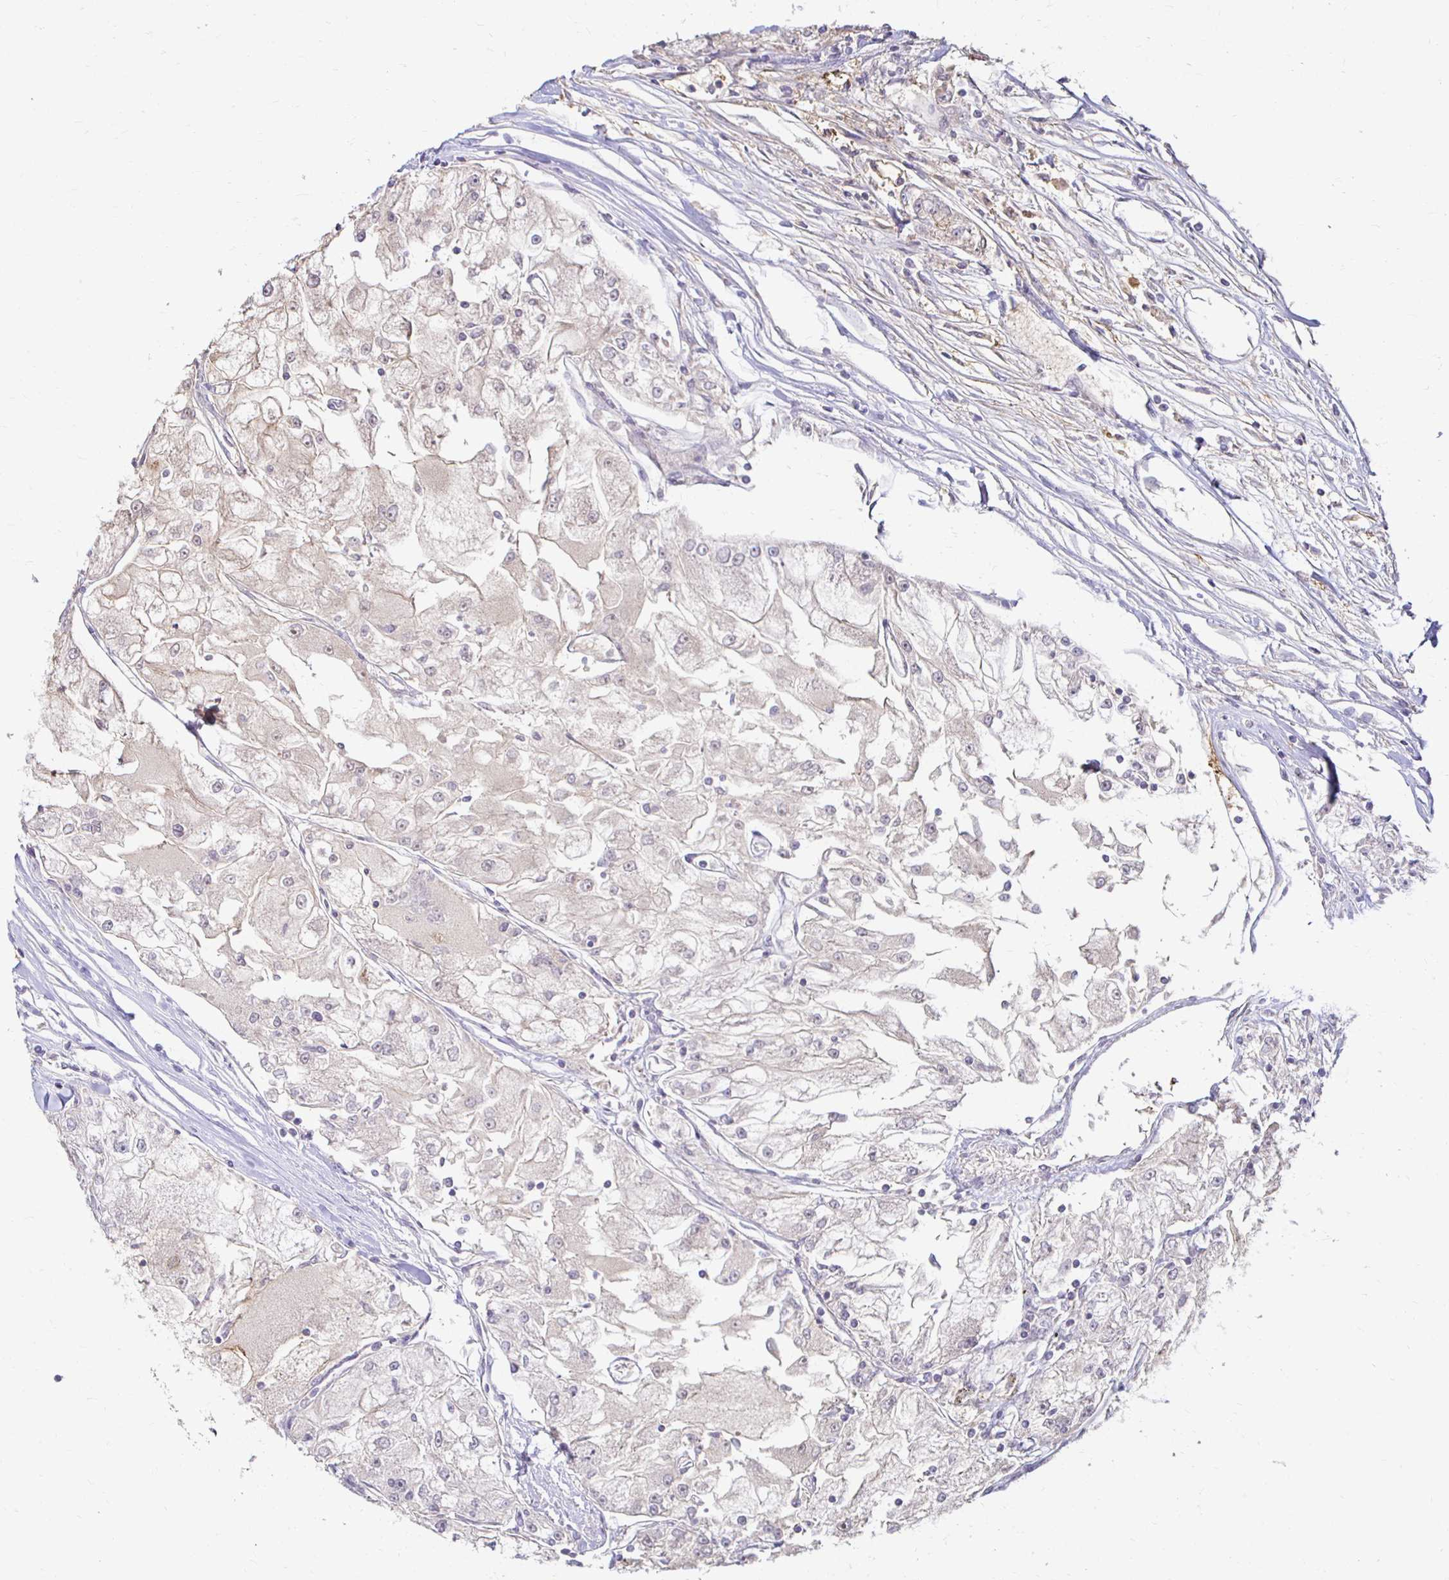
{"staining": {"intensity": "moderate", "quantity": "<25%", "location": "cytoplasmic/membranous"}, "tissue": "renal cancer", "cell_type": "Tumor cells", "image_type": "cancer", "snomed": [{"axis": "morphology", "description": "Adenocarcinoma, NOS"}, {"axis": "topography", "description": "Kidney"}], "caption": "DAB immunohistochemical staining of renal cancer (adenocarcinoma) displays moderate cytoplasmic/membranous protein staining in approximately <25% of tumor cells.", "gene": "TAS1R3", "patient": {"sex": "female", "age": 72}}